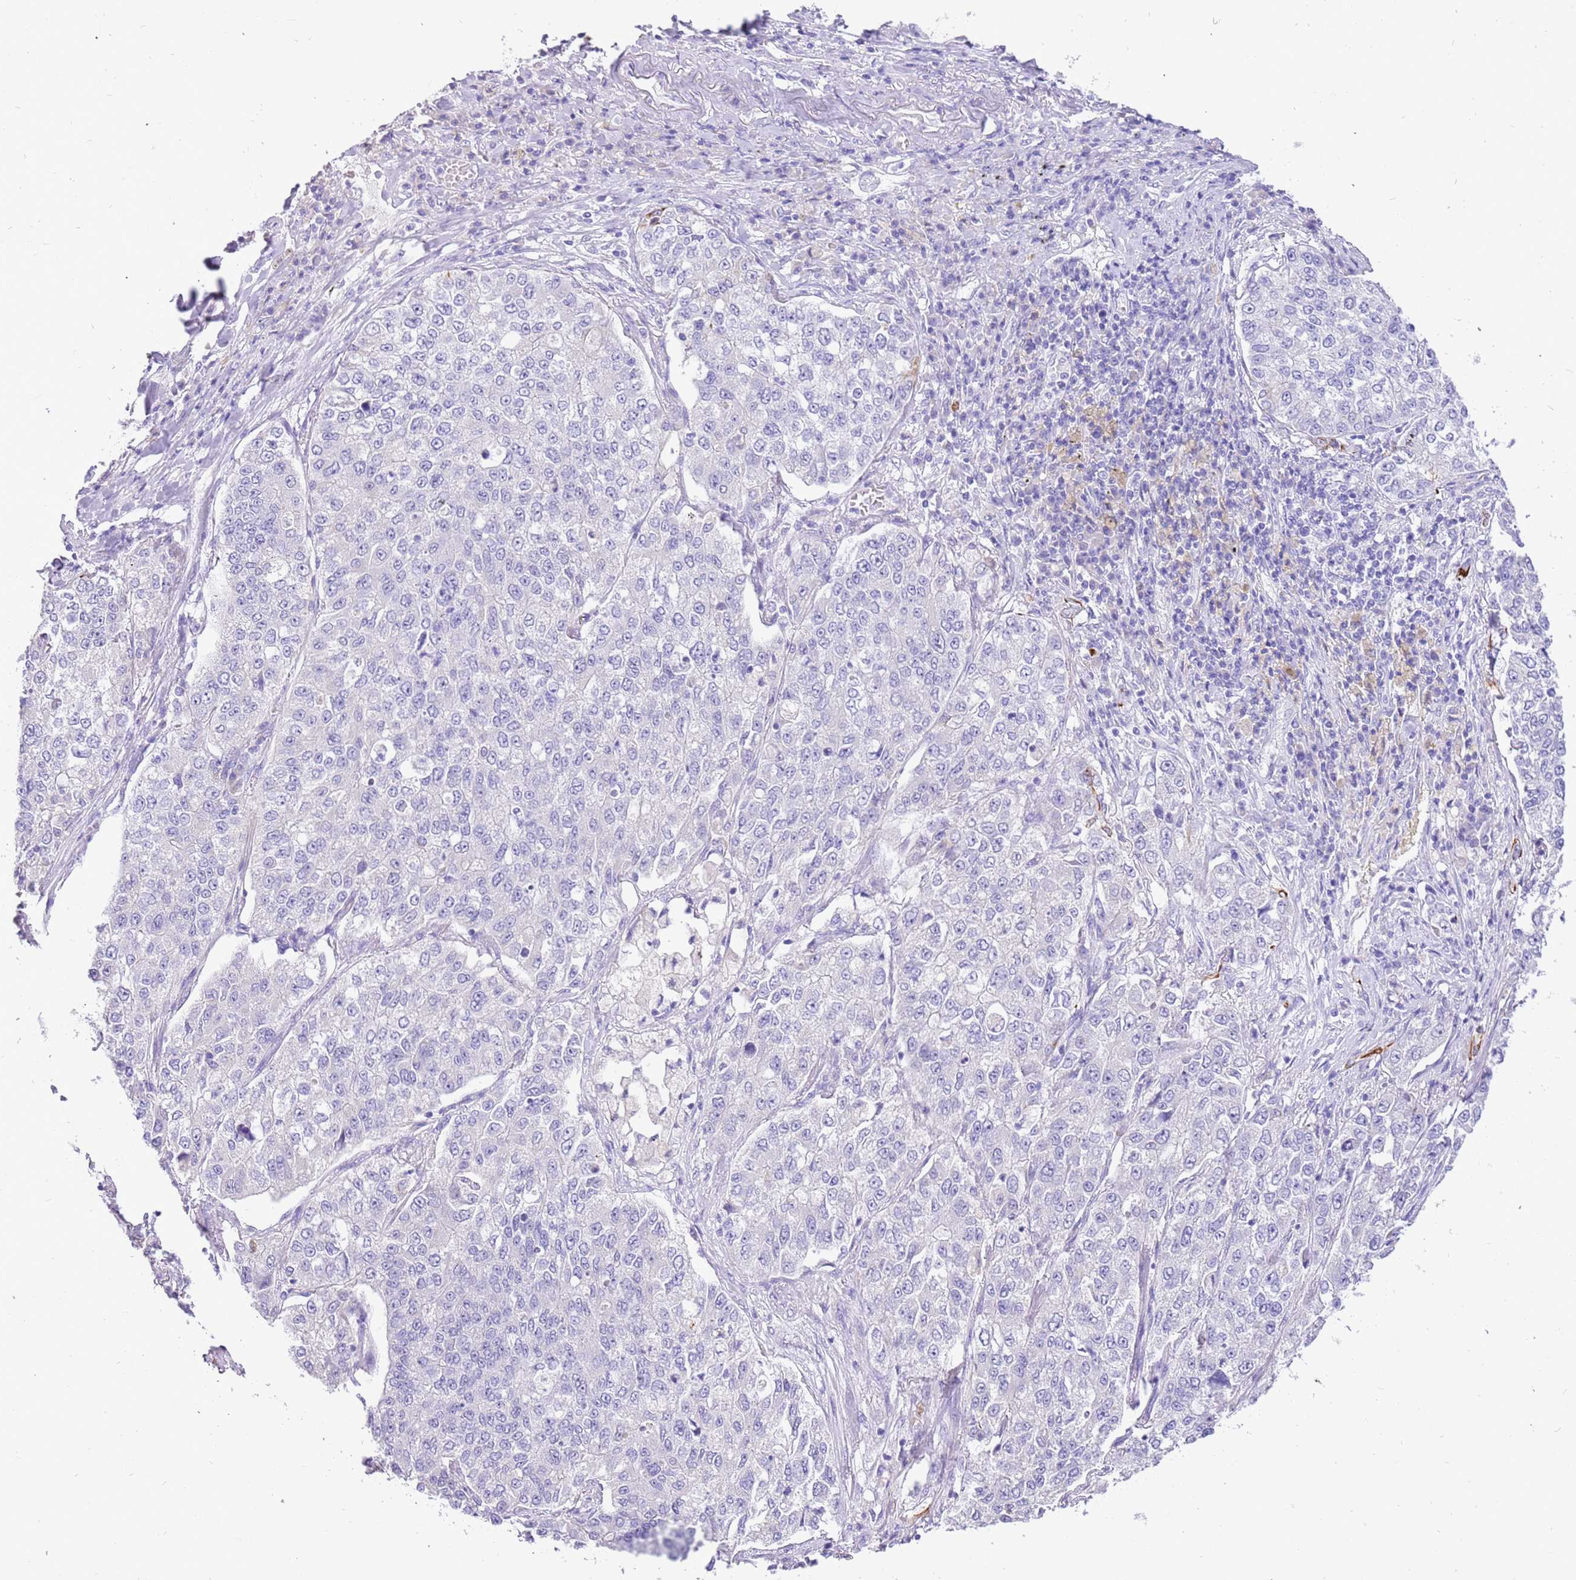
{"staining": {"intensity": "negative", "quantity": "none", "location": "none"}, "tissue": "lung cancer", "cell_type": "Tumor cells", "image_type": "cancer", "snomed": [{"axis": "morphology", "description": "Adenocarcinoma, NOS"}, {"axis": "topography", "description": "Lung"}], "caption": "DAB immunohistochemical staining of human lung cancer (adenocarcinoma) demonstrates no significant expression in tumor cells.", "gene": "R3HDM4", "patient": {"sex": "male", "age": 49}}